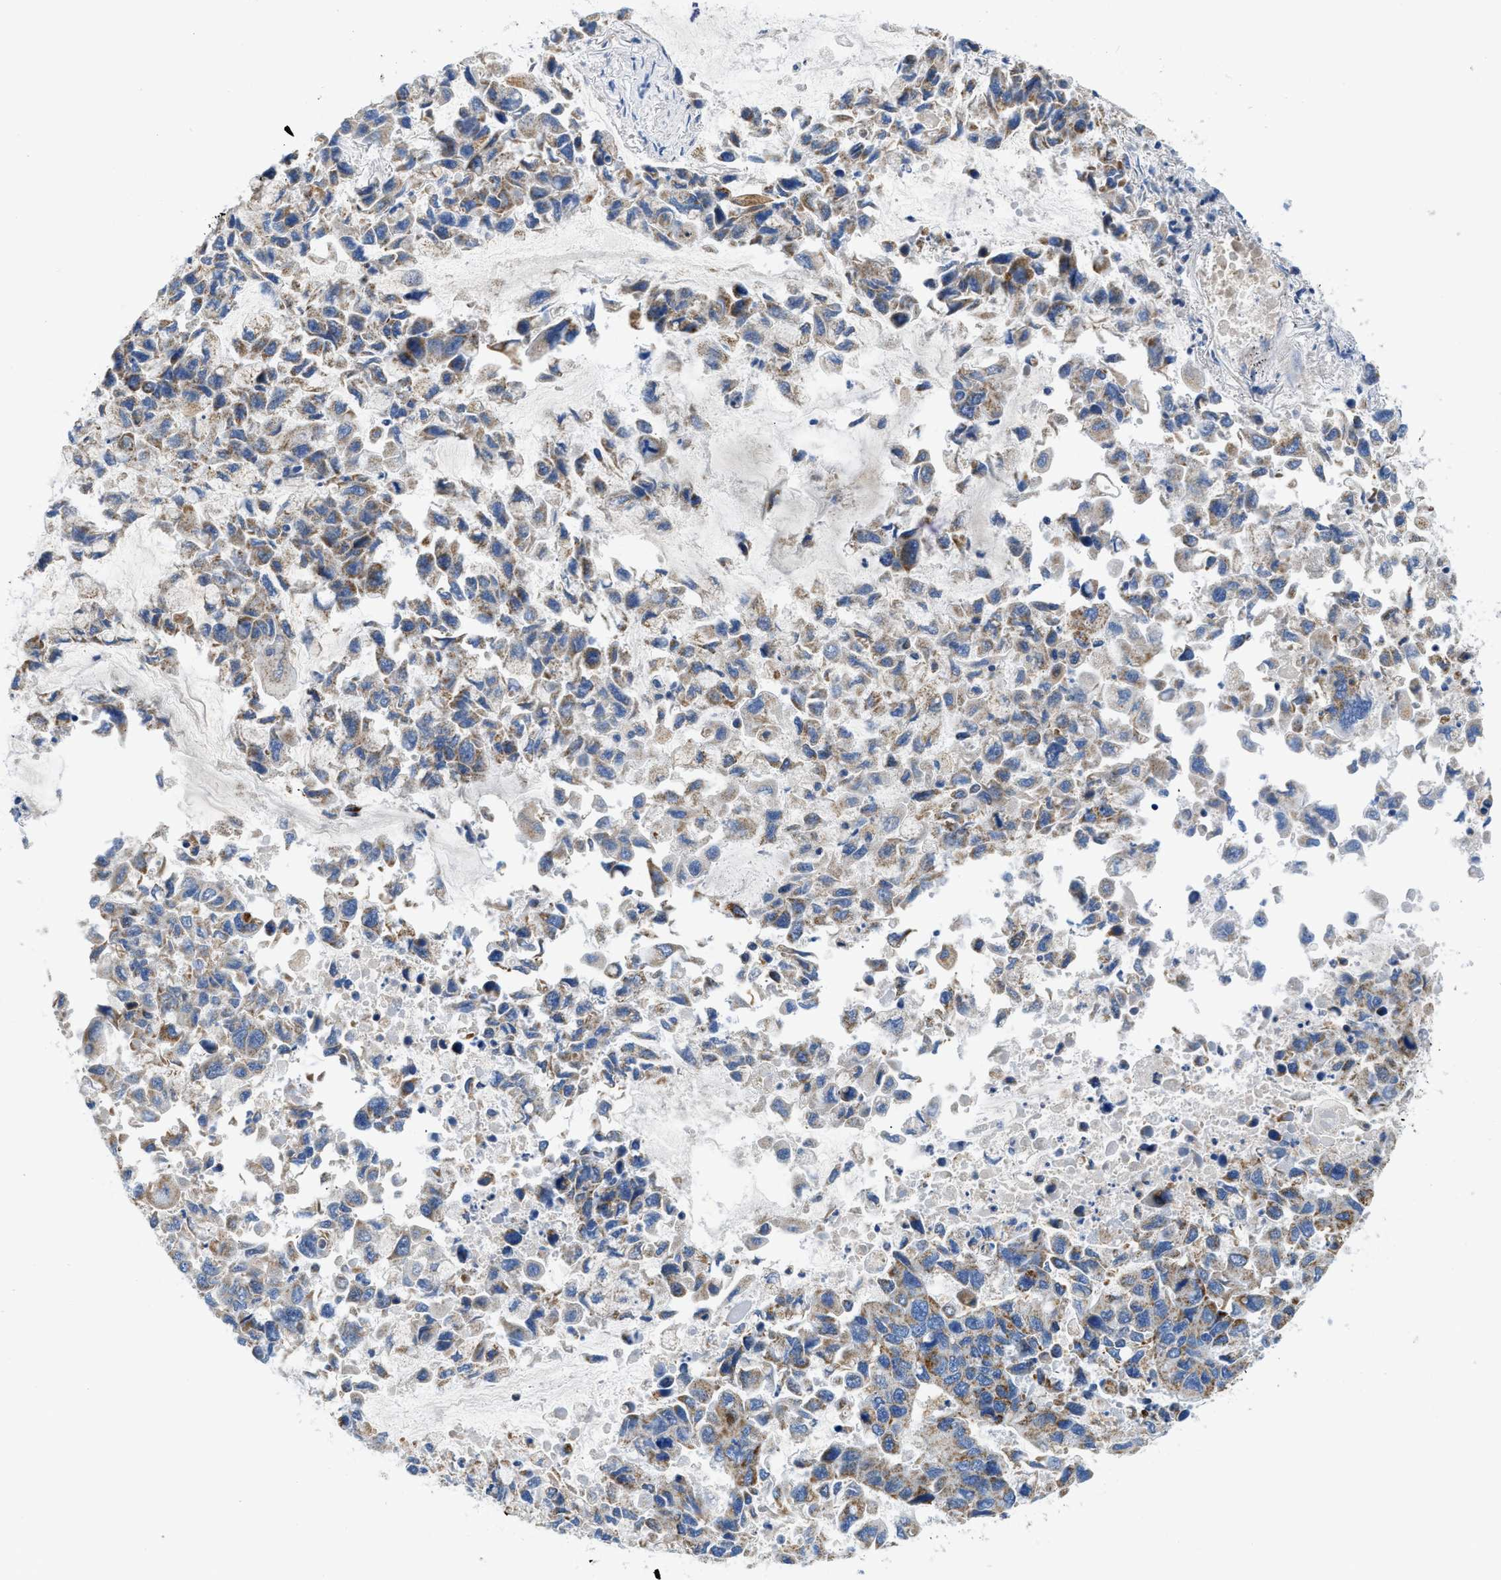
{"staining": {"intensity": "moderate", "quantity": ">75%", "location": "cytoplasmic/membranous"}, "tissue": "lung cancer", "cell_type": "Tumor cells", "image_type": "cancer", "snomed": [{"axis": "morphology", "description": "Adenocarcinoma, NOS"}, {"axis": "topography", "description": "Lung"}], "caption": "Lung cancer (adenocarcinoma) was stained to show a protein in brown. There is medium levels of moderate cytoplasmic/membranous positivity in approximately >75% of tumor cells.", "gene": "SLC25A13", "patient": {"sex": "male", "age": 64}}